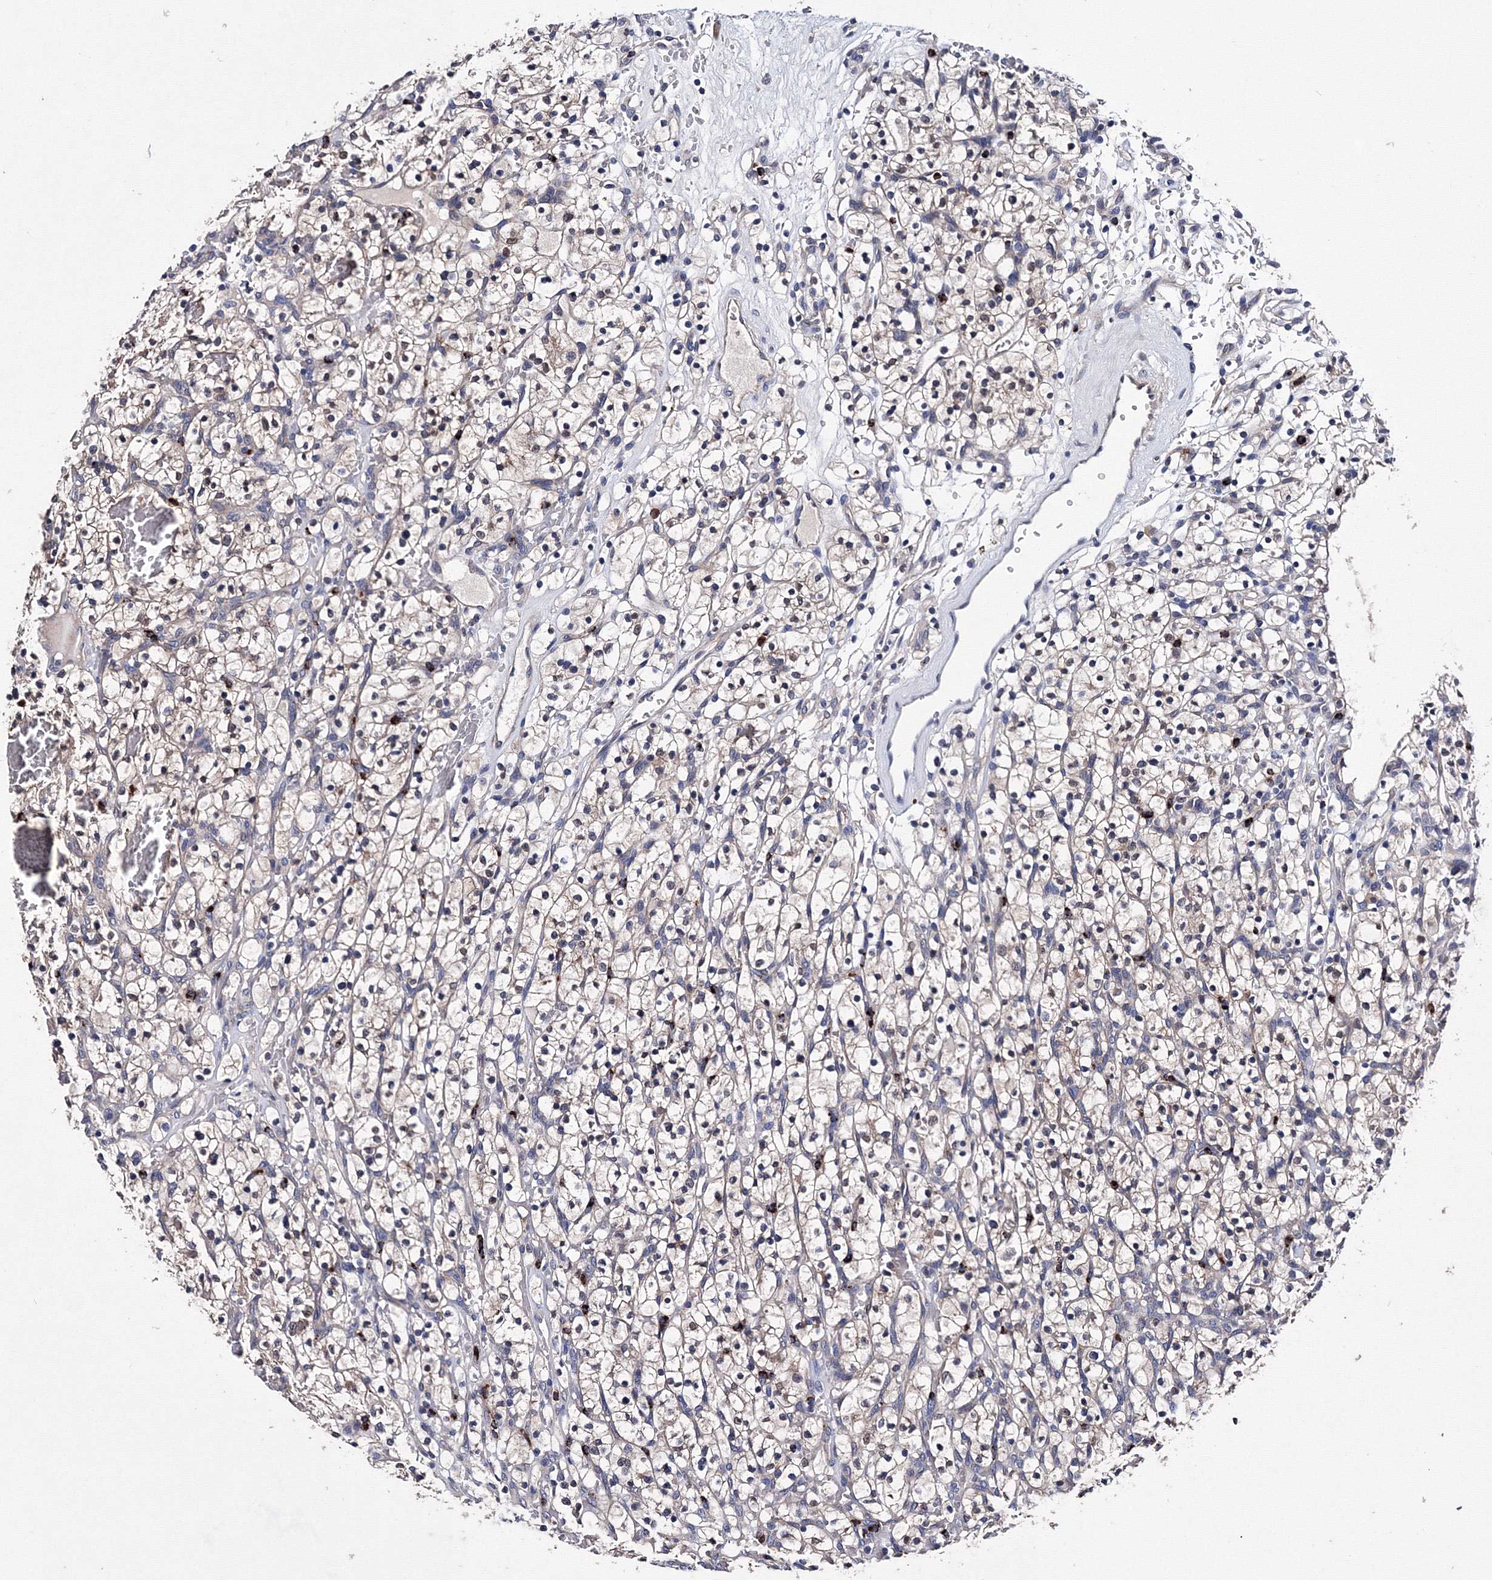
{"staining": {"intensity": "negative", "quantity": "none", "location": "none"}, "tissue": "renal cancer", "cell_type": "Tumor cells", "image_type": "cancer", "snomed": [{"axis": "morphology", "description": "Adenocarcinoma, NOS"}, {"axis": "topography", "description": "Kidney"}], "caption": "Tumor cells are negative for protein expression in human renal cancer (adenocarcinoma).", "gene": "PHYKPL", "patient": {"sex": "female", "age": 57}}